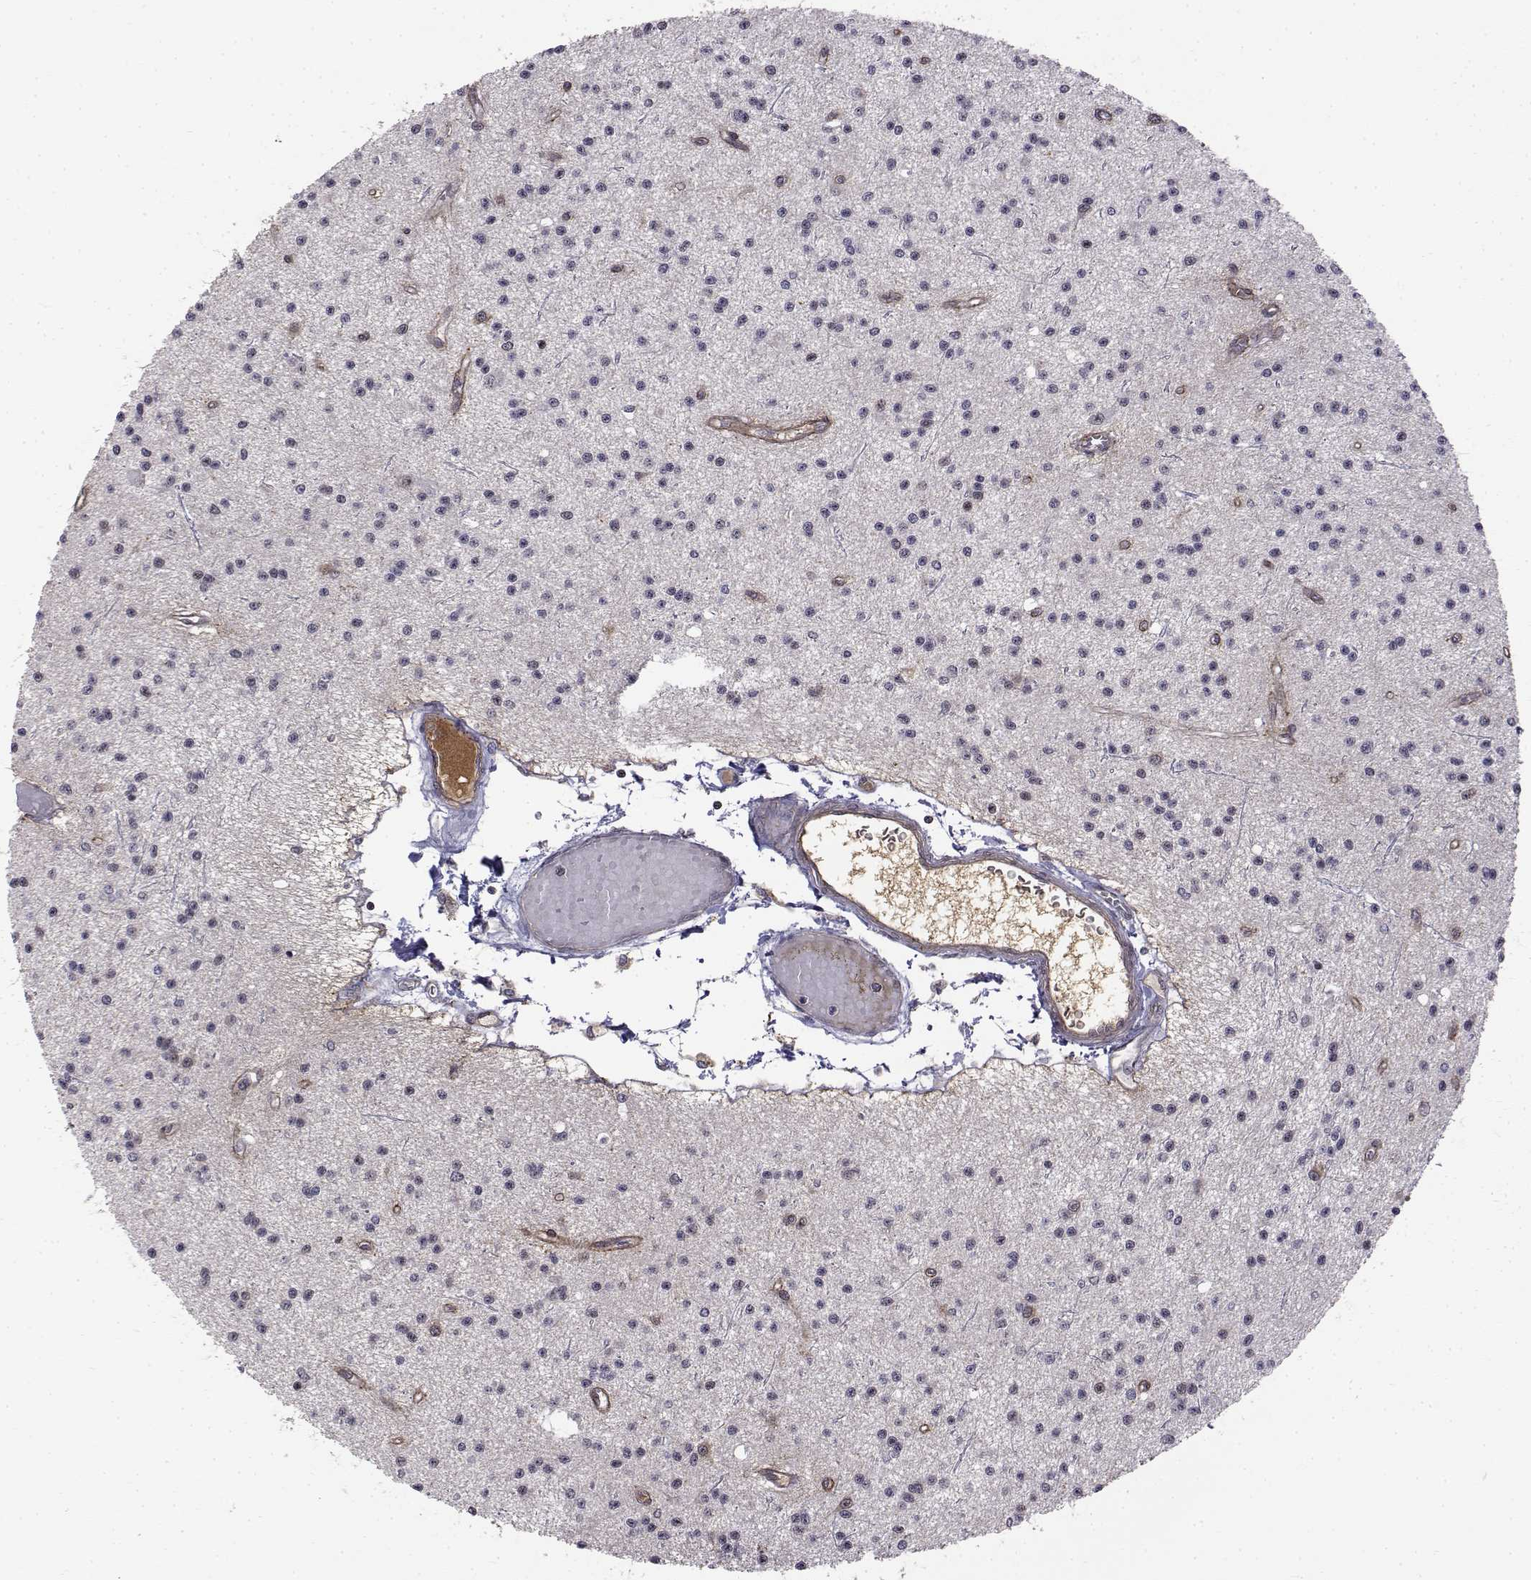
{"staining": {"intensity": "negative", "quantity": "none", "location": "none"}, "tissue": "glioma", "cell_type": "Tumor cells", "image_type": "cancer", "snomed": [{"axis": "morphology", "description": "Glioma, malignant, Low grade"}, {"axis": "topography", "description": "Brain"}], "caption": "Protein analysis of glioma shows no significant expression in tumor cells.", "gene": "ITGA7", "patient": {"sex": "male", "age": 27}}